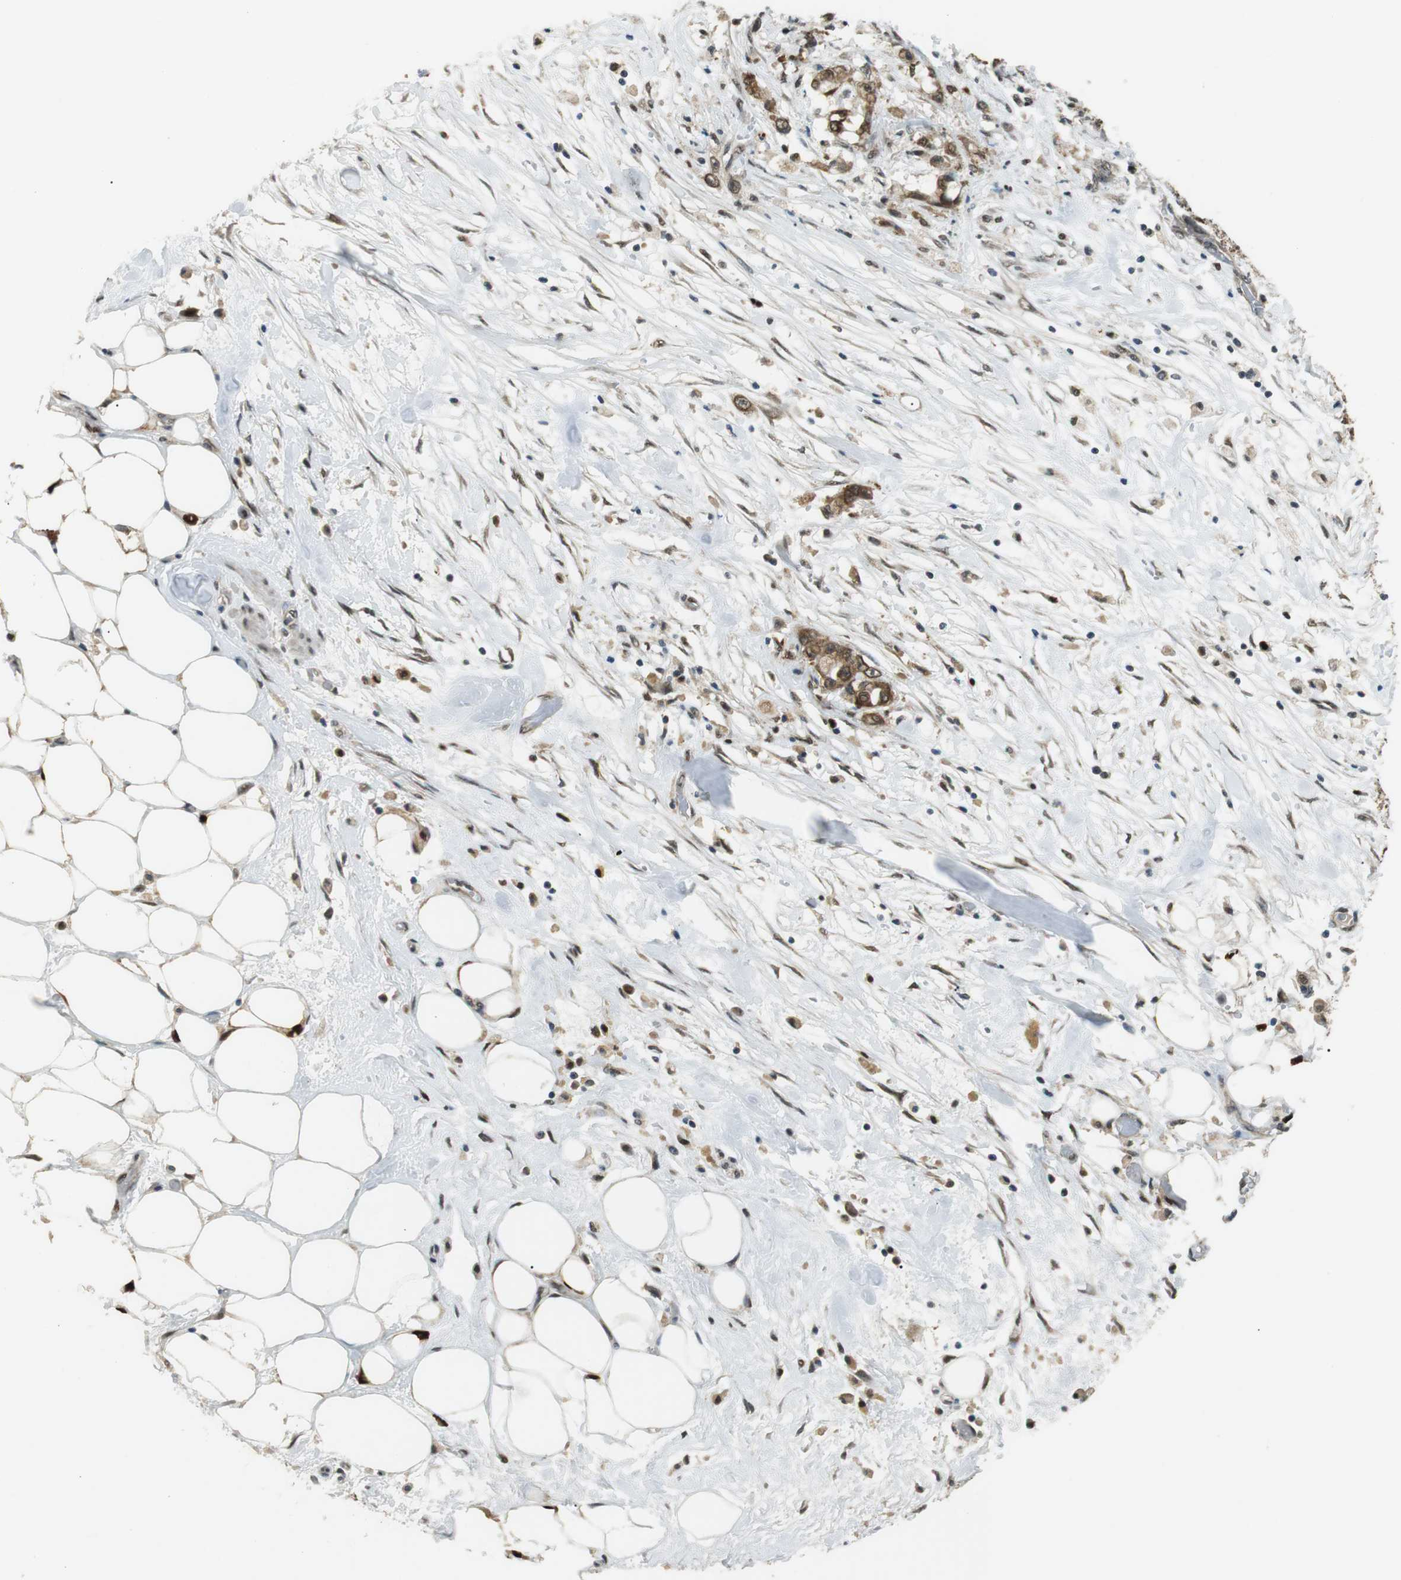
{"staining": {"intensity": "moderate", "quantity": ">75%", "location": "cytoplasmic/membranous,nuclear"}, "tissue": "pancreatic cancer", "cell_type": "Tumor cells", "image_type": "cancer", "snomed": [{"axis": "morphology", "description": "Adenocarcinoma, NOS"}, {"axis": "topography", "description": "Pancreas"}], "caption": "Moderate cytoplasmic/membranous and nuclear staining is present in approximately >75% of tumor cells in pancreatic cancer.", "gene": "ORAI3", "patient": {"sex": "male", "age": 79}}